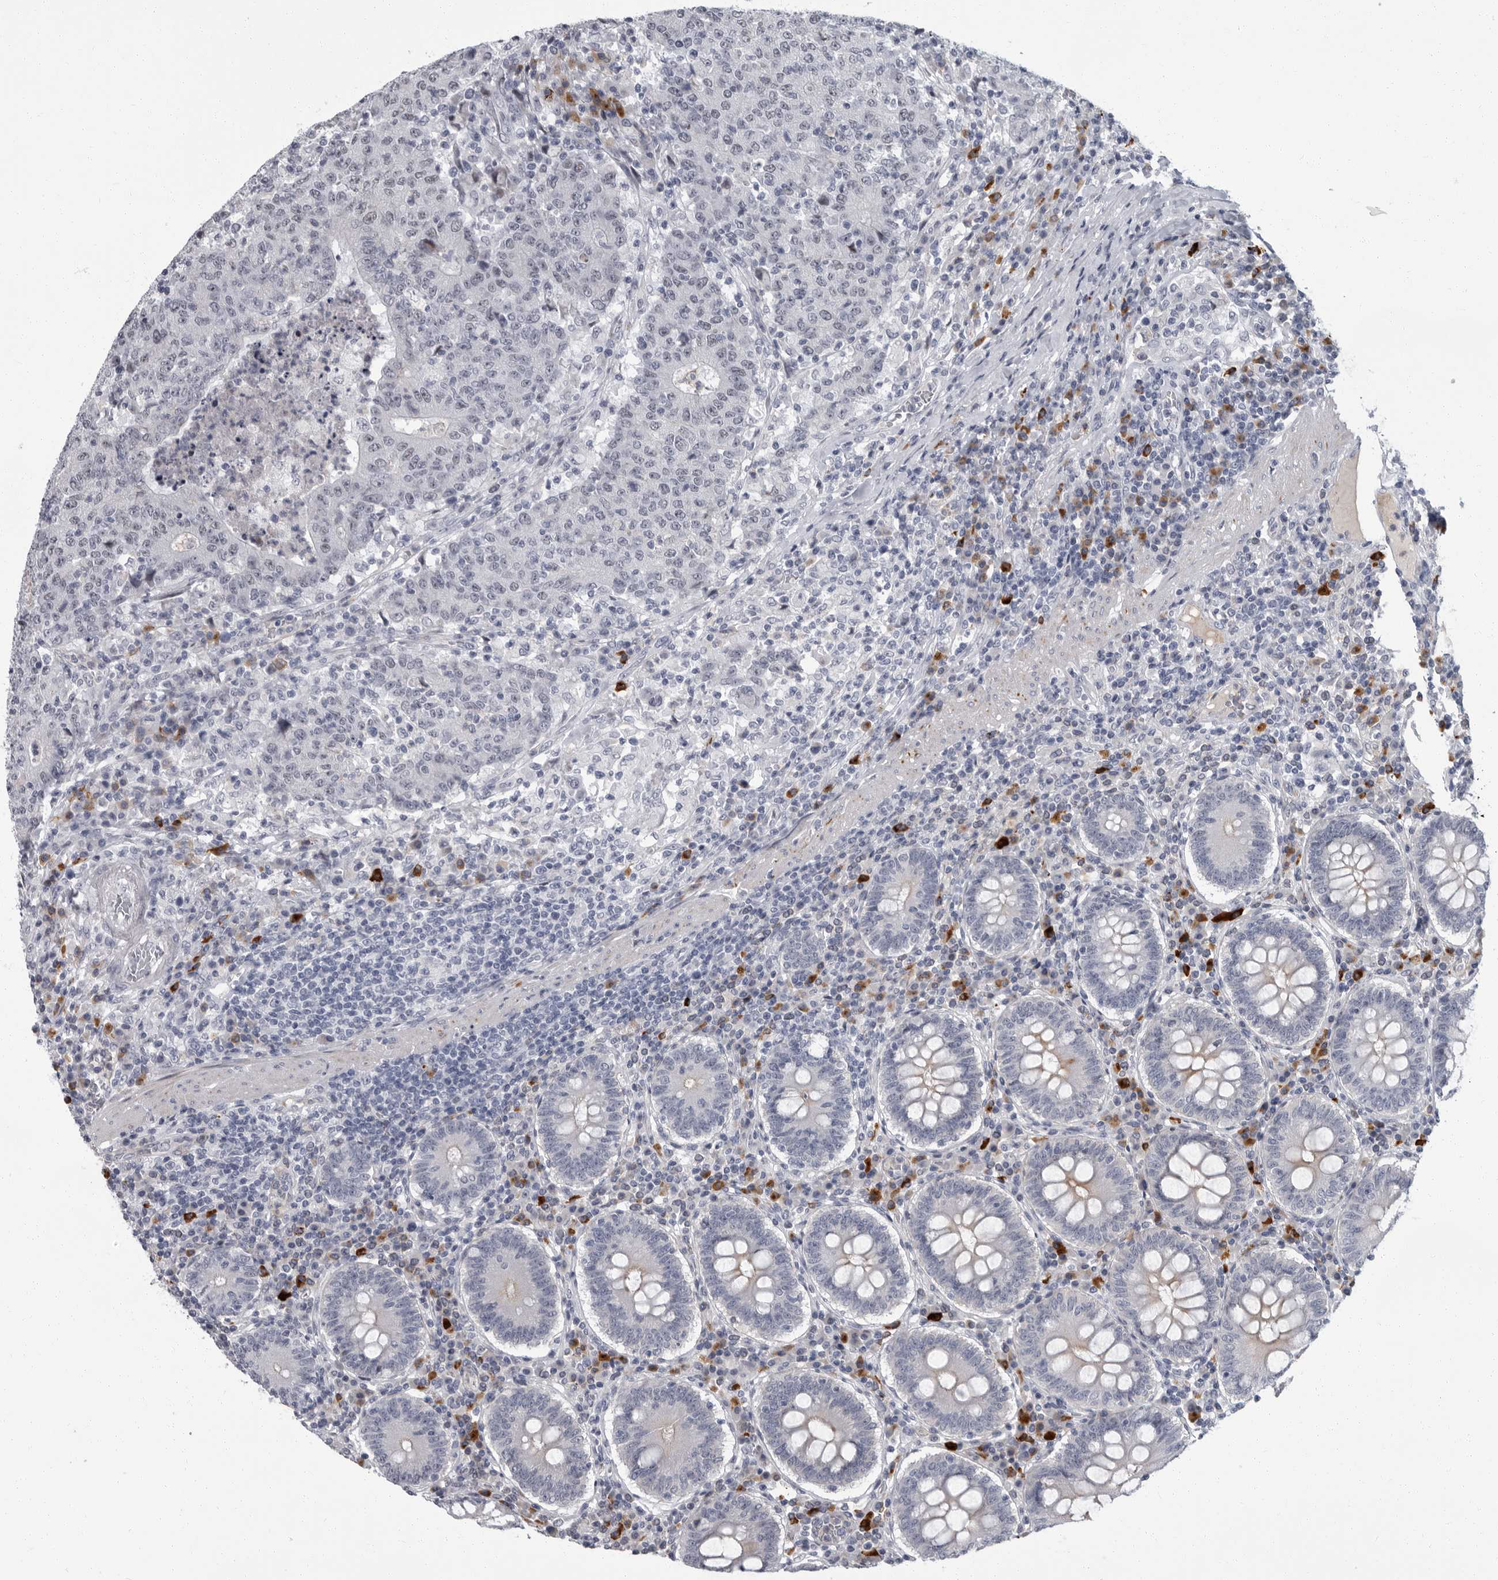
{"staining": {"intensity": "negative", "quantity": "none", "location": "none"}, "tissue": "colorectal cancer", "cell_type": "Tumor cells", "image_type": "cancer", "snomed": [{"axis": "morphology", "description": "Adenocarcinoma, NOS"}, {"axis": "topography", "description": "Colon"}], "caption": "Immunohistochemistry (IHC) histopathology image of colorectal cancer stained for a protein (brown), which shows no expression in tumor cells. Nuclei are stained in blue.", "gene": "SLC25A39", "patient": {"sex": "female", "age": 75}}